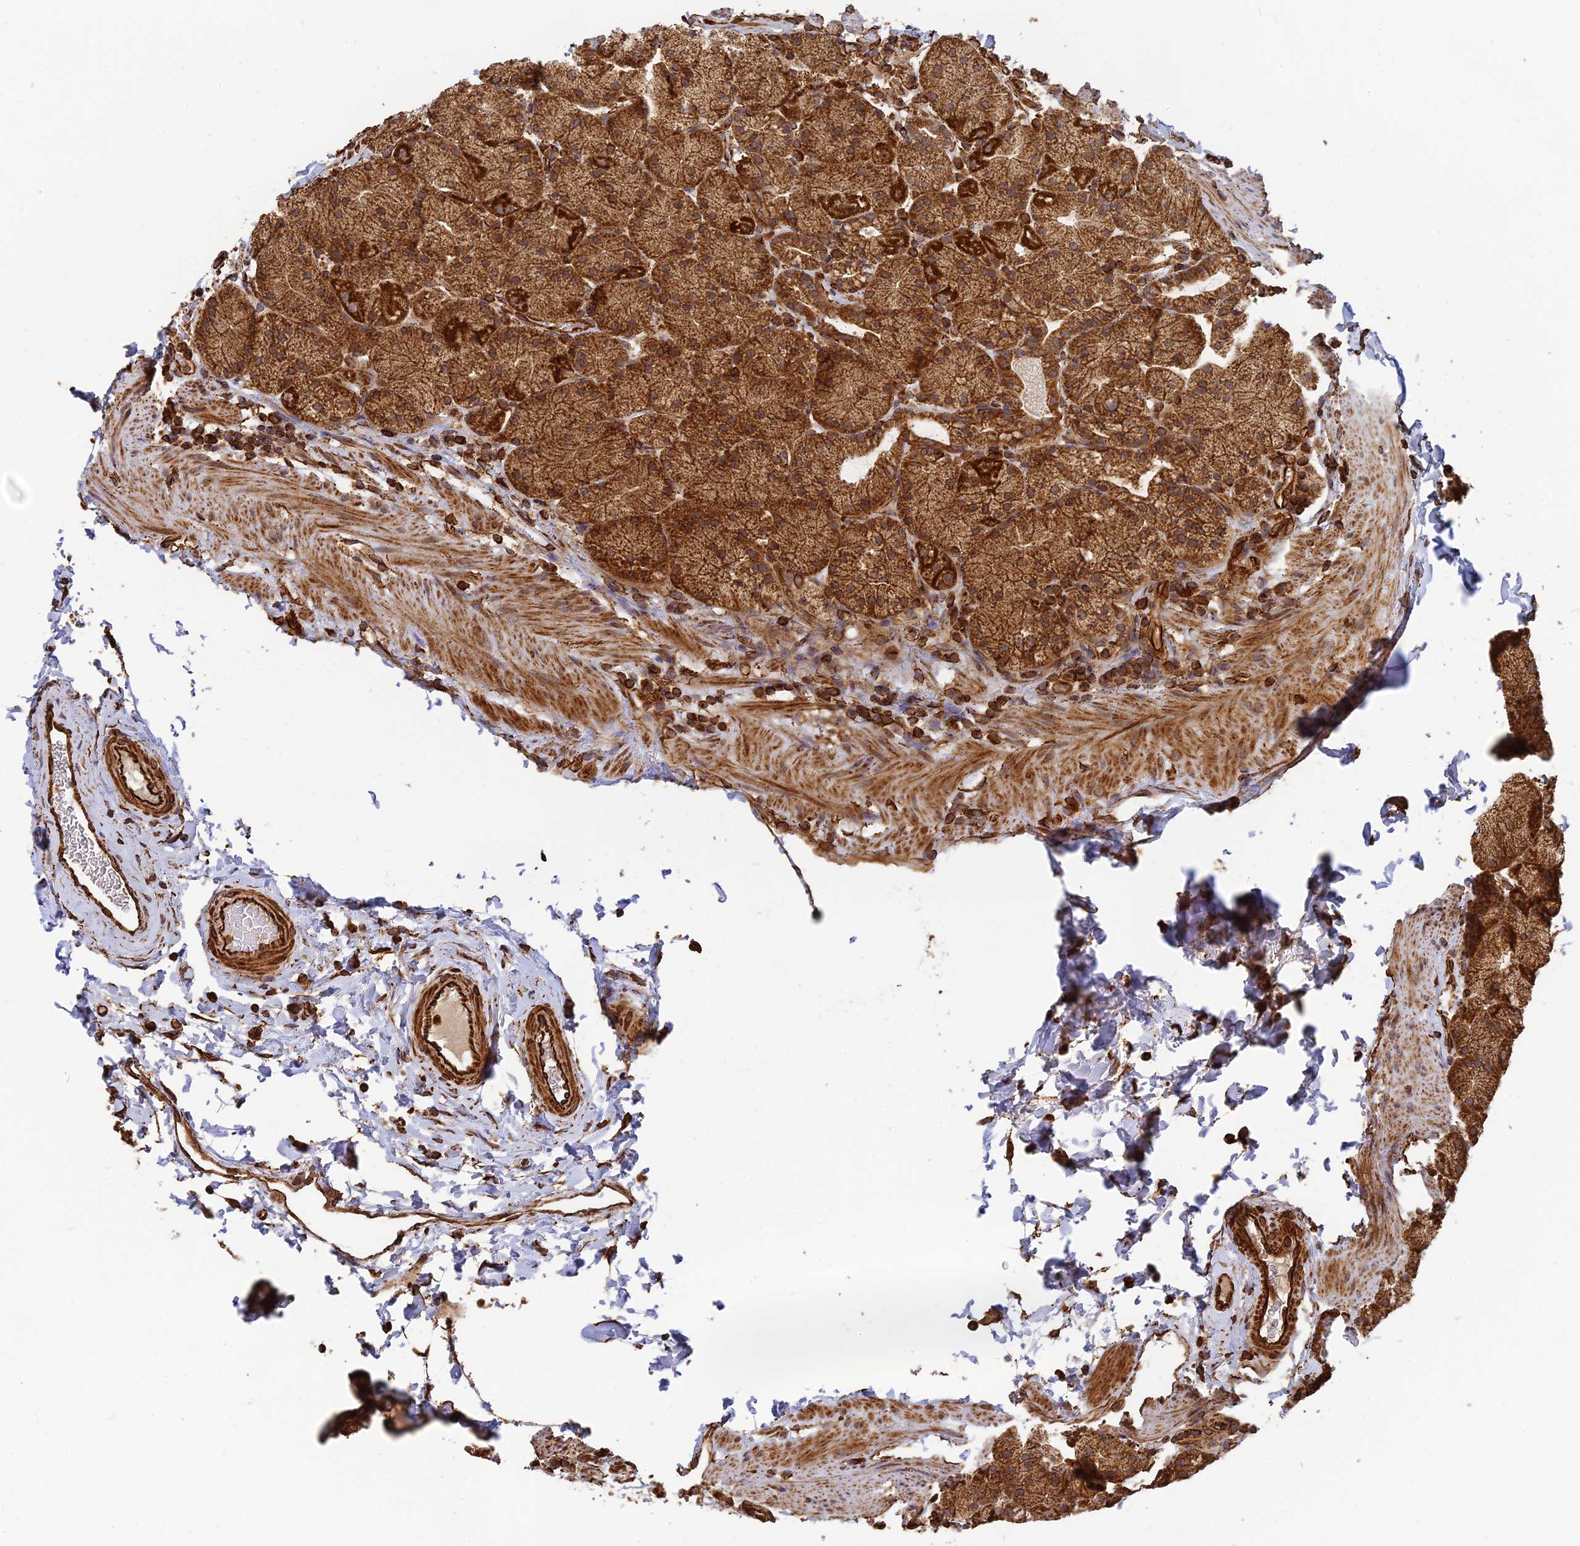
{"staining": {"intensity": "strong", "quantity": ">75%", "location": "cytoplasmic/membranous"}, "tissue": "stomach", "cell_type": "Glandular cells", "image_type": "normal", "snomed": [{"axis": "morphology", "description": "Normal tissue, NOS"}, {"axis": "topography", "description": "Stomach, upper"}, {"axis": "topography", "description": "Stomach, lower"}], "caption": "DAB (3,3'-diaminobenzidine) immunohistochemical staining of unremarkable human stomach displays strong cytoplasmic/membranous protein expression in about >75% of glandular cells.", "gene": "DSTYK", "patient": {"sex": "male", "age": 67}}